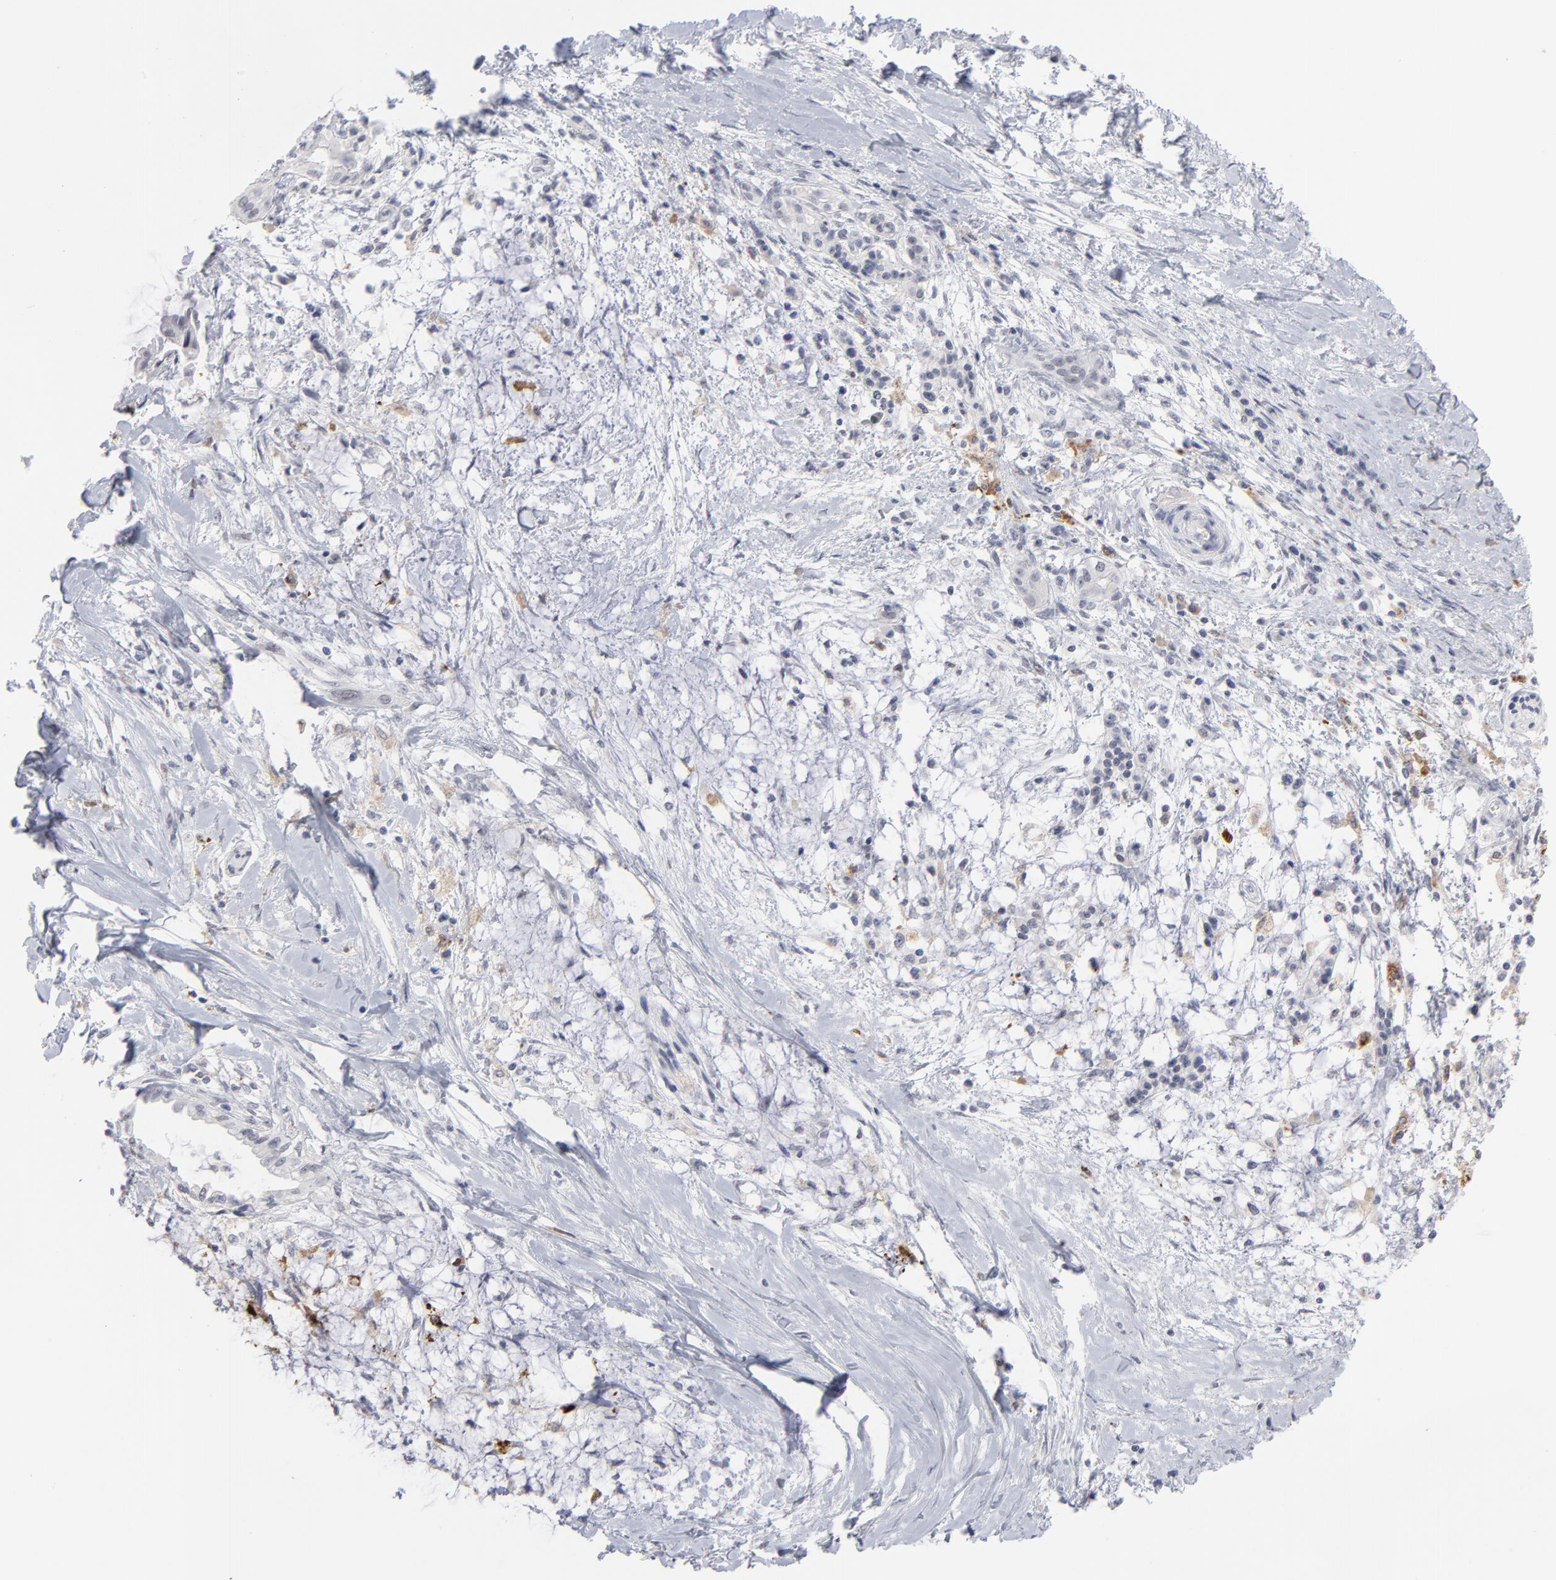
{"staining": {"intensity": "negative", "quantity": "none", "location": "none"}, "tissue": "pancreatic cancer", "cell_type": "Tumor cells", "image_type": "cancer", "snomed": [{"axis": "morphology", "description": "Adenocarcinoma, NOS"}, {"axis": "topography", "description": "Pancreas"}], "caption": "The photomicrograph reveals no staining of tumor cells in pancreatic adenocarcinoma.", "gene": "CCR2", "patient": {"sex": "female", "age": 64}}